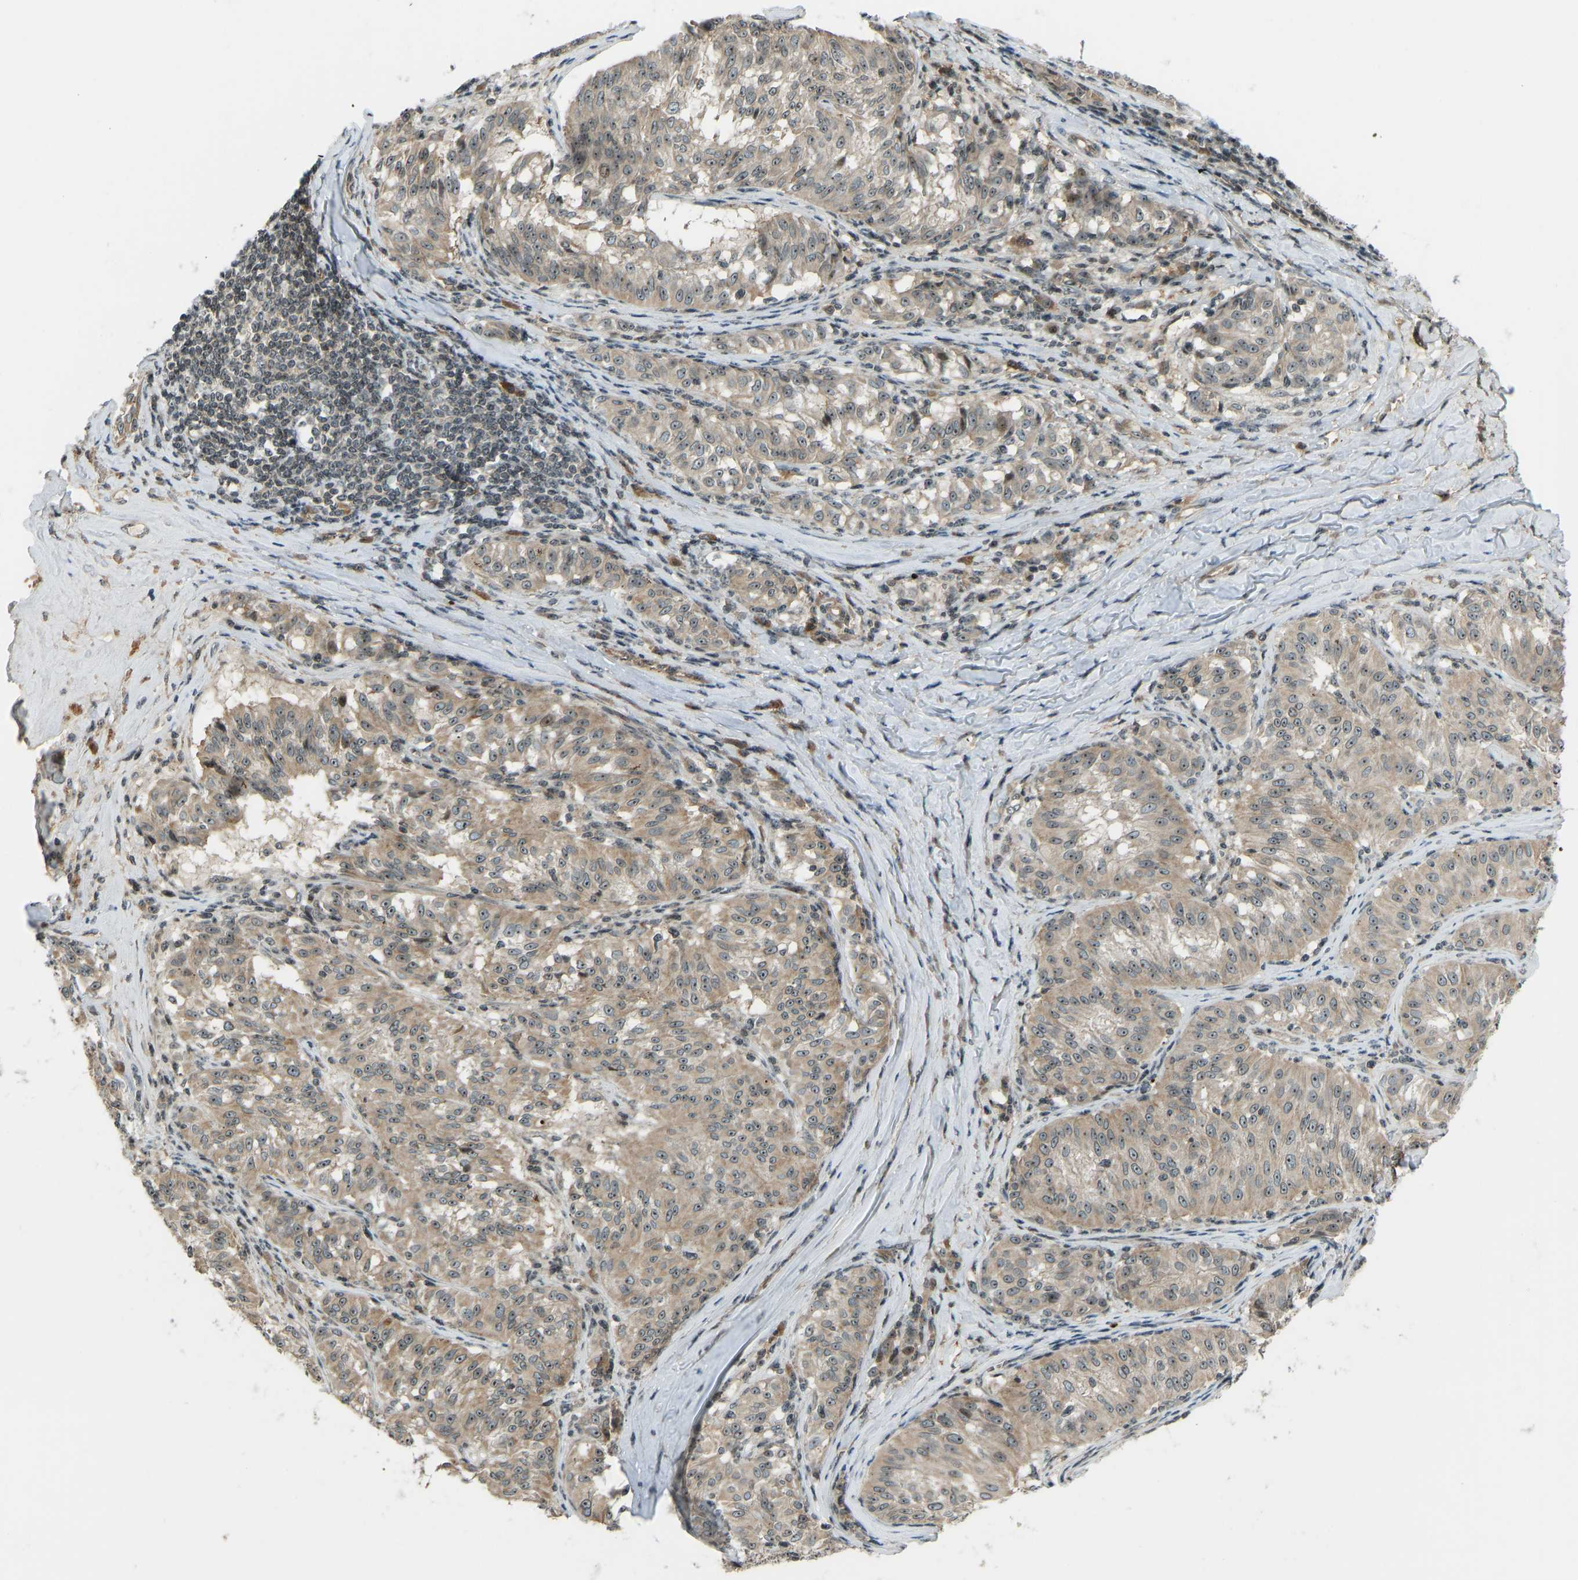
{"staining": {"intensity": "weak", "quantity": ">75%", "location": "cytoplasmic/membranous,nuclear"}, "tissue": "melanoma", "cell_type": "Tumor cells", "image_type": "cancer", "snomed": [{"axis": "morphology", "description": "Malignant melanoma, NOS"}, {"axis": "topography", "description": "Skin"}], "caption": "Immunohistochemical staining of malignant melanoma demonstrates low levels of weak cytoplasmic/membranous and nuclear protein positivity in about >75% of tumor cells.", "gene": "SVOPL", "patient": {"sex": "female", "age": 72}}